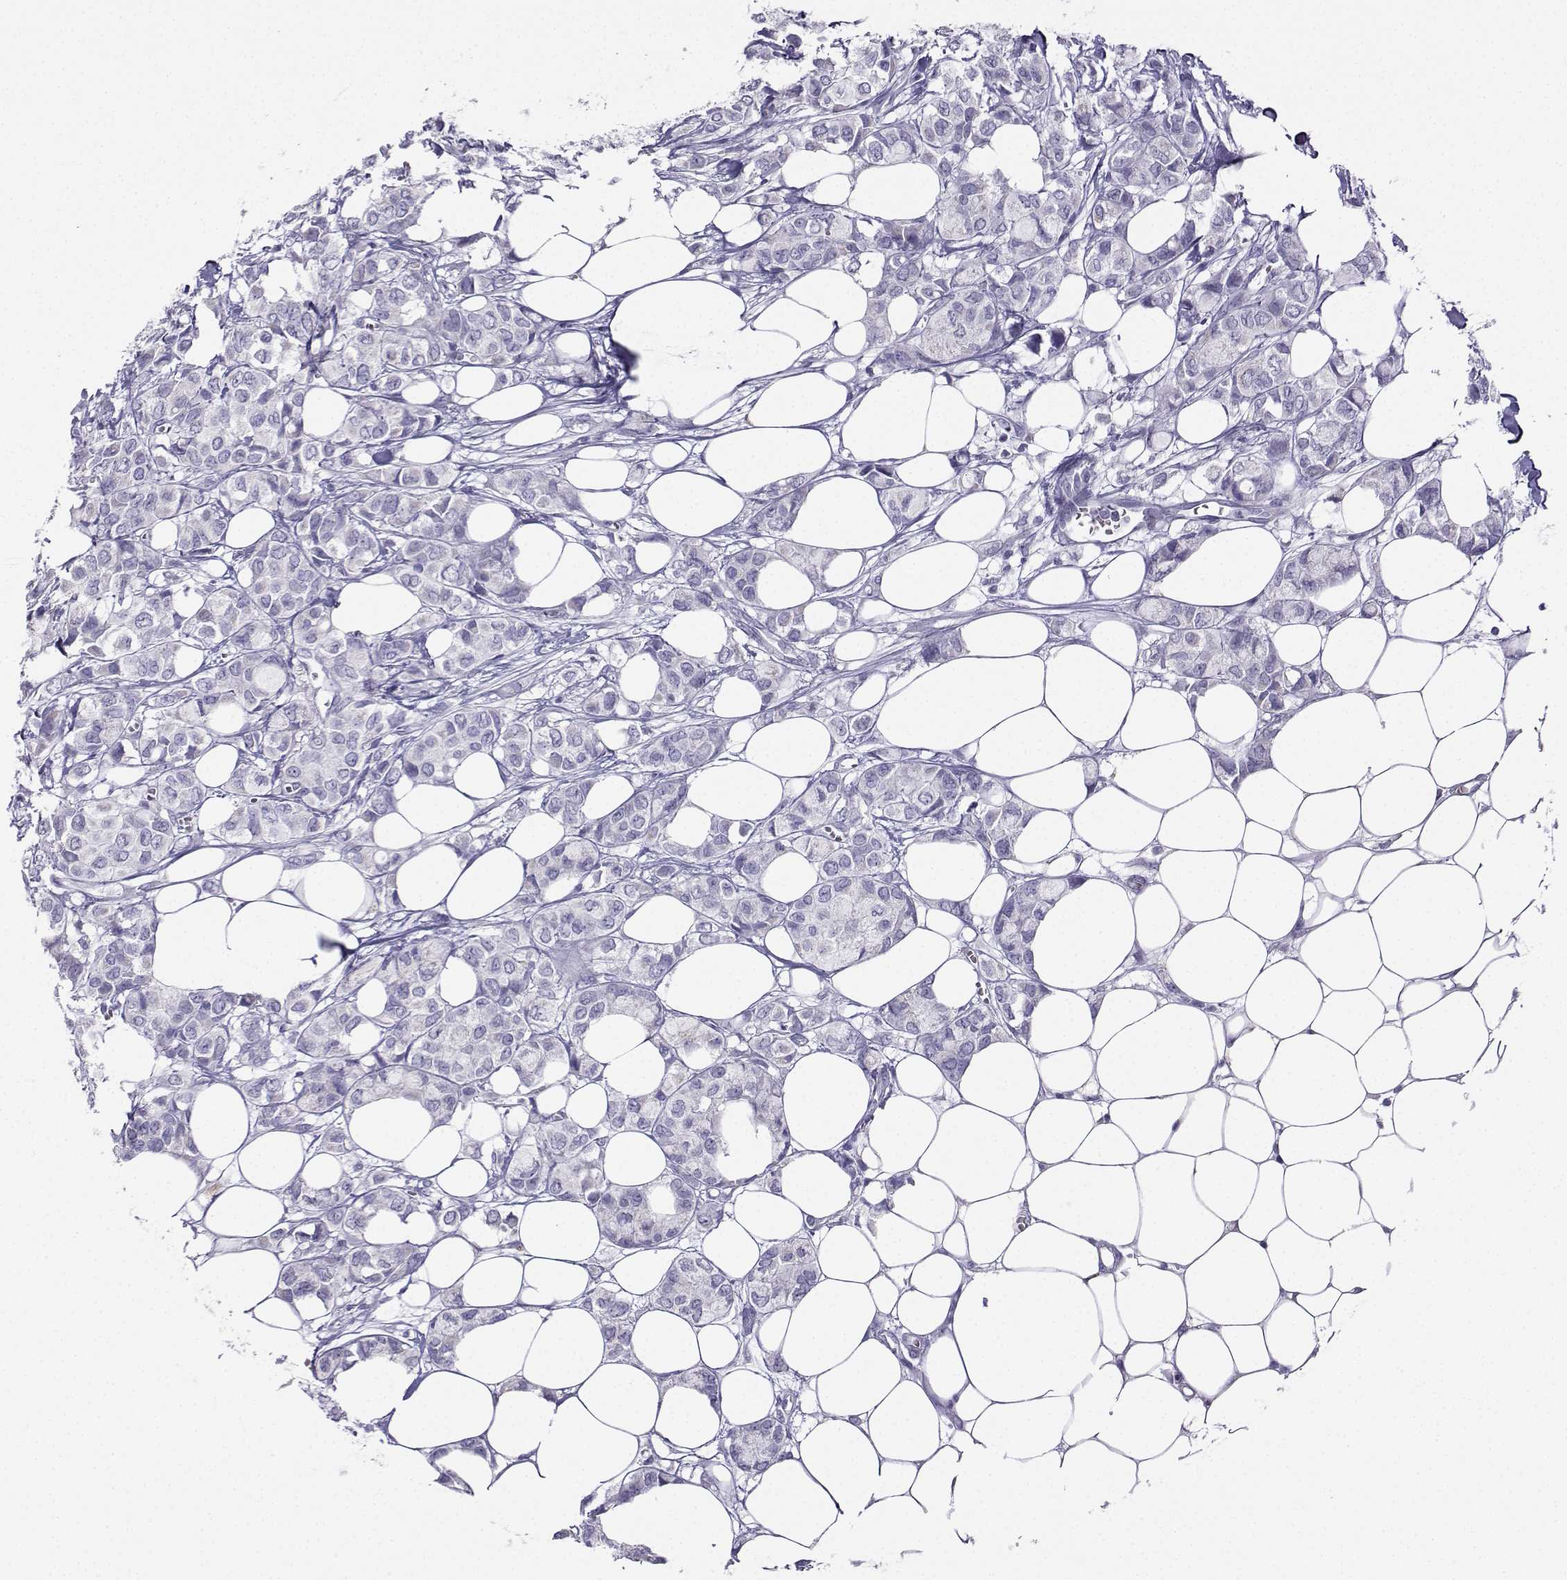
{"staining": {"intensity": "negative", "quantity": "none", "location": "none"}, "tissue": "breast cancer", "cell_type": "Tumor cells", "image_type": "cancer", "snomed": [{"axis": "morphology", "description": "Duct carcinoma"}, {"axis": "topography", "description": "Breast"}], "caption": "Tumor cells are negative for brown protein staining in infiltrating ductal carcinoma (breast).", "gene": "FBXO24", "patient": {"sex": "female", "age": 85}}